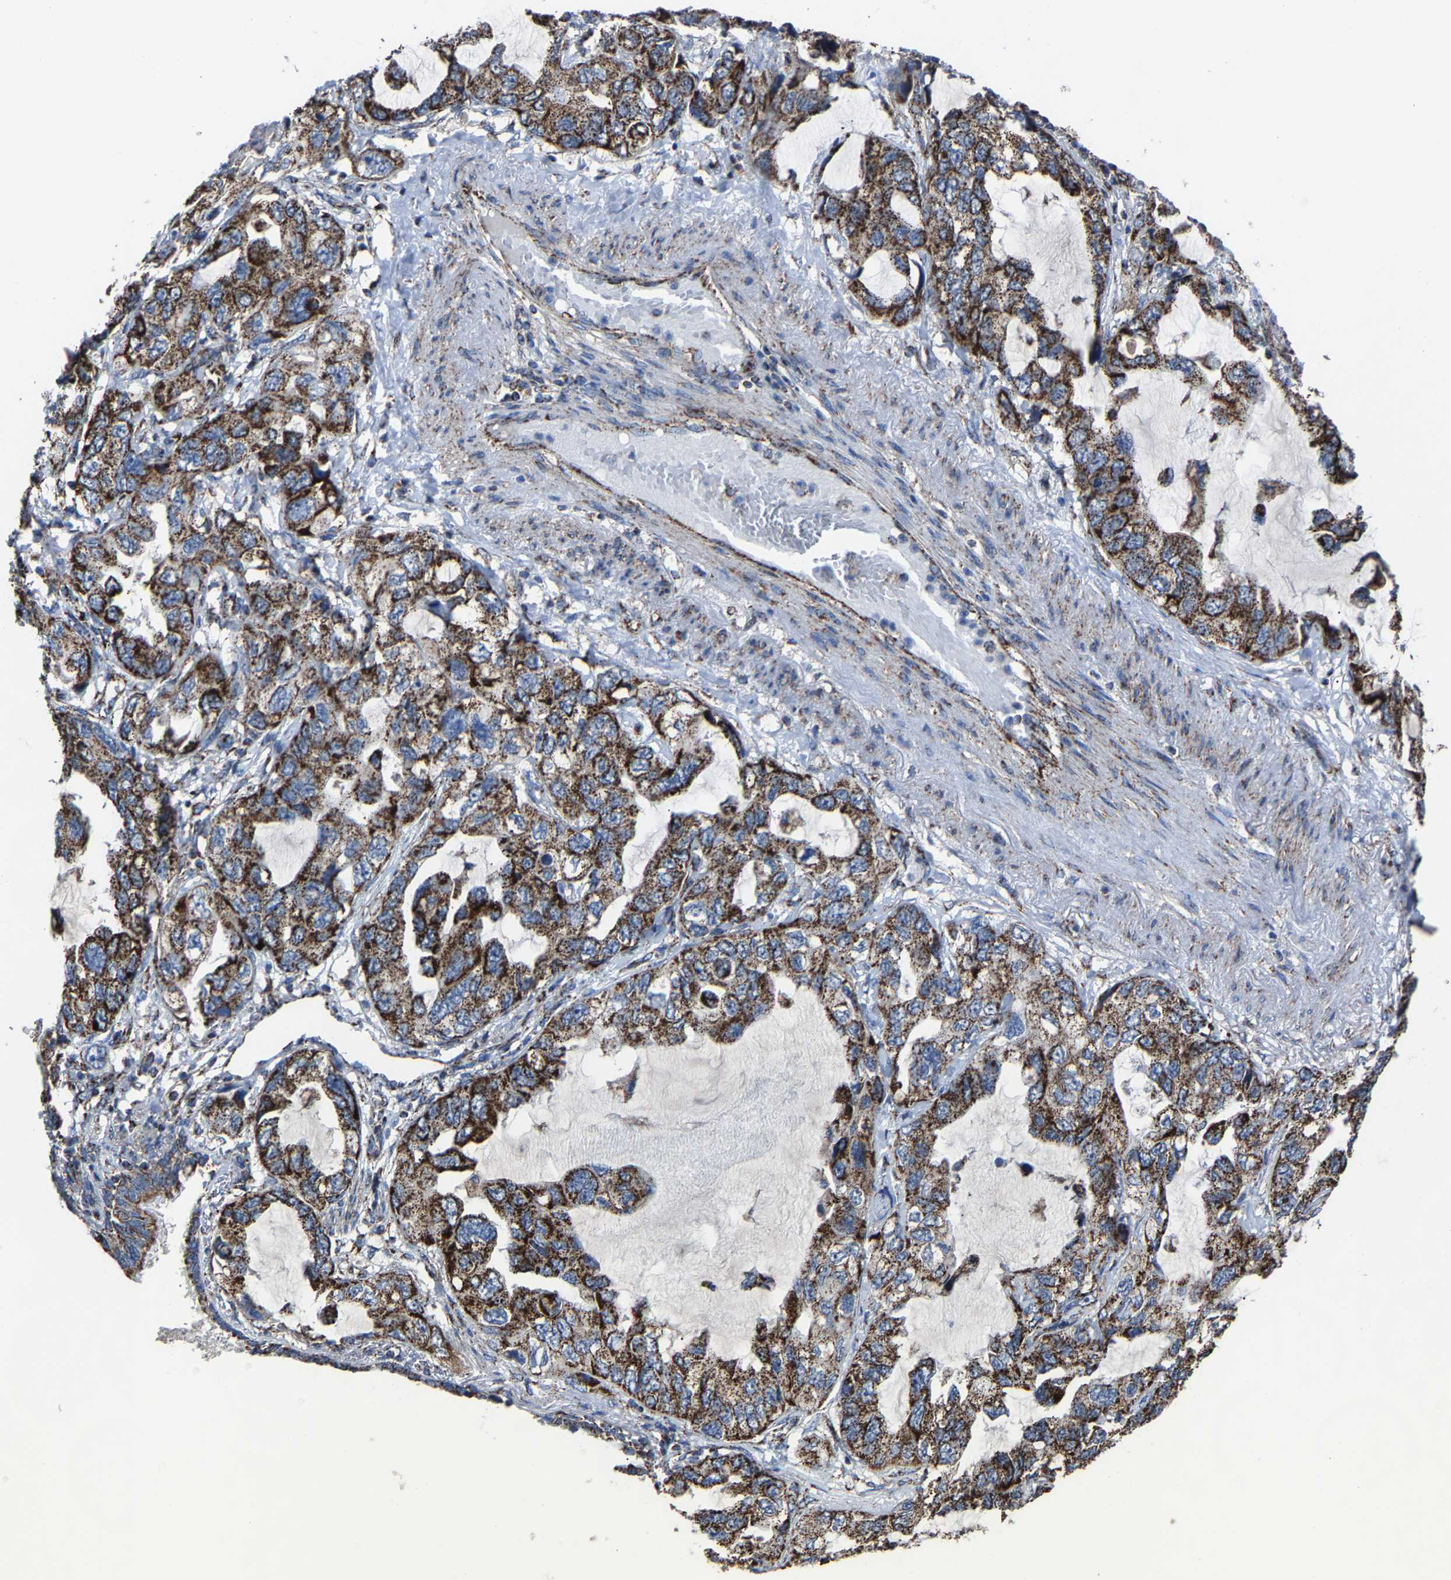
{"staining": {"intensity": "strong", "quantity": ">75%", "location": "cytoplasmic/membranous"}, "tissue": "lung cancer", "cell_type": "Tumor cells", "image_type": "cancer", "snomed": [{"axis": "morphology", "description": "Squamous cell carcinoma, NOS"}, {"axis": "topography", "description": "Lung"}], "caption": "Immunohistochemical staining of lung cancer displays high levels of strong cytoplasmic/membranous staining in about >75% of tumor cells.", "gene": "NDUFV3", "patient": {"sex": "female", "age": 73}}